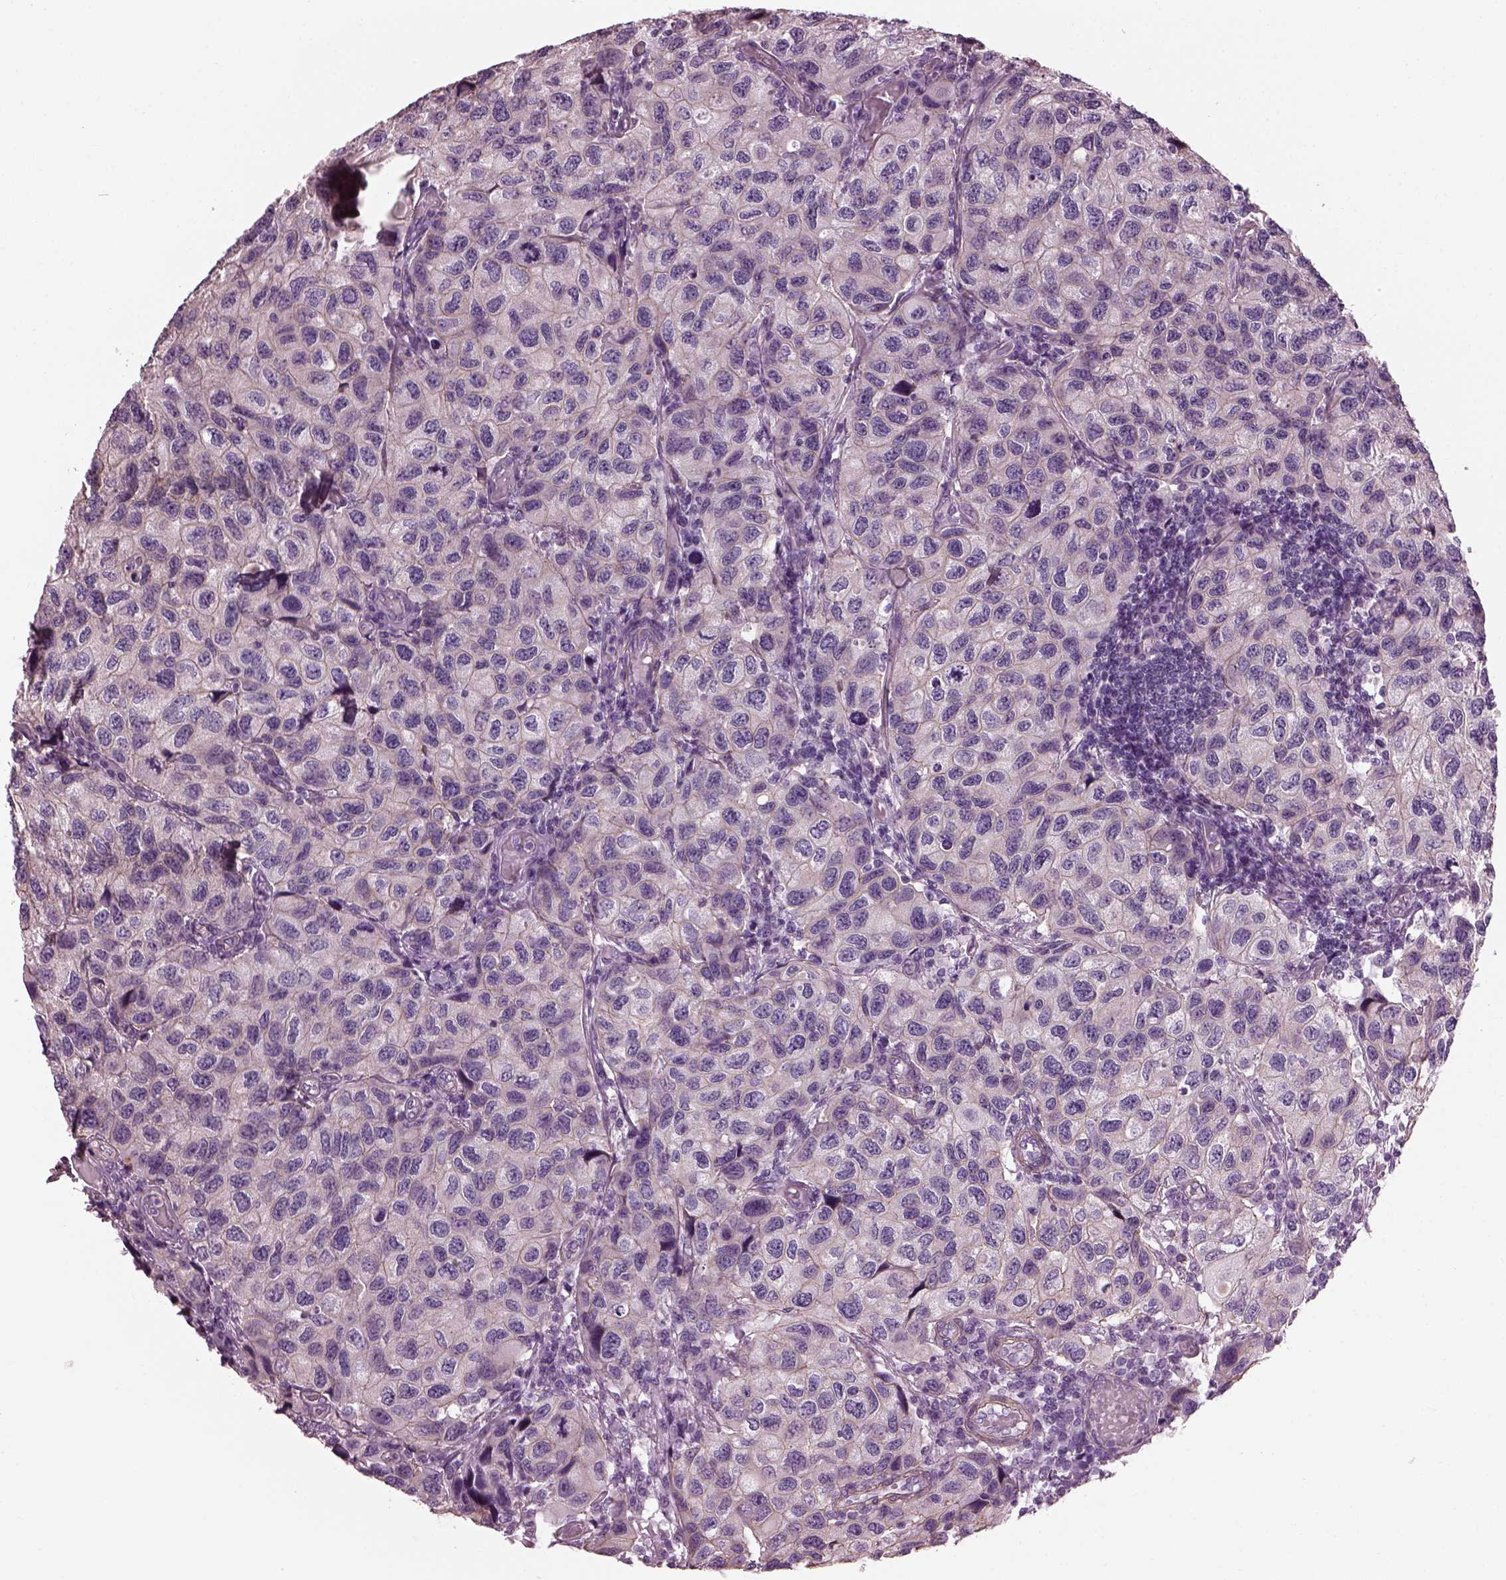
{"staining": {"intensity": "negative", "quantity": "none", "location": "none"}, "tissue": "urothelial cancer", "cell_type": "Tumor cells", "image_type": "cancer", "snomed": [{"axis": "morphology", "description": "Urothelial carcinoma, High grade"}, {"axis": "topography", "description": "Urinary bladder"}], "caption": "There is no significant positivity in tumor cells of high-grade urothelial carcinoma.", "gene": "BFSP1", "patient": {"sex": "male", "age": 79}}